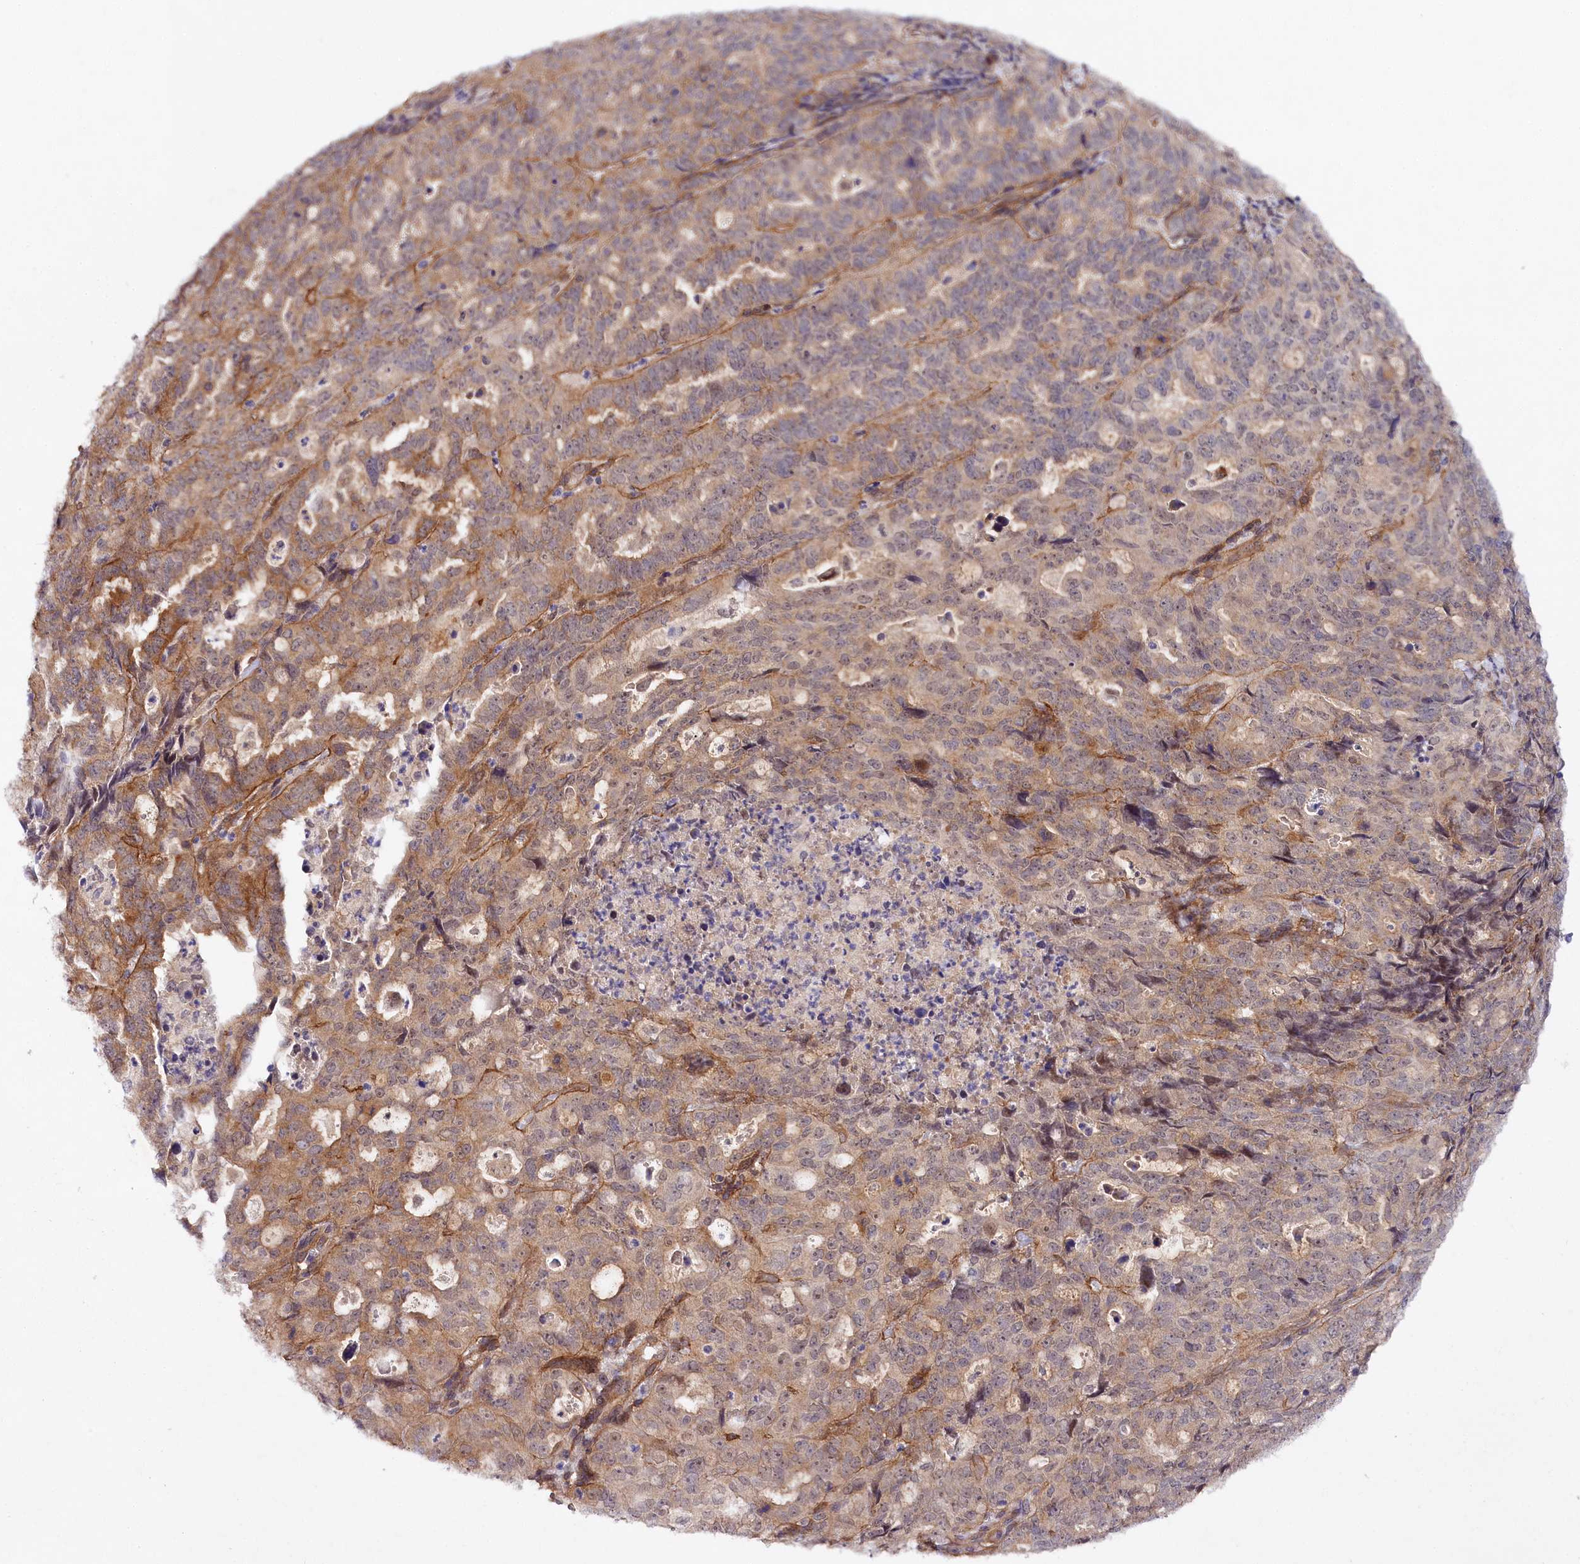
{"staining": {"intensity": "strong", "quantity": "25%-75%", "location": "cytoplasmic/membranous"}, "tissue": "endometrial cancer", "cell_type": "Tumor cells", "image_type": "cancer", "snomed": [{"axis": "morphology", "description": "Adenocarcinoma, NOS"}, {"axis": "topography", "description": "Endometrium"}], "caption": "Immunohistochemical staining of adenocarcinoma (endometrial) demonstrates high levels of strong cytoplasmic/membranous positivity in approximately 25%-75% of tumor cells.", "gene": "PHLDB1", "patient": {"sex": "female", "age": 65}}